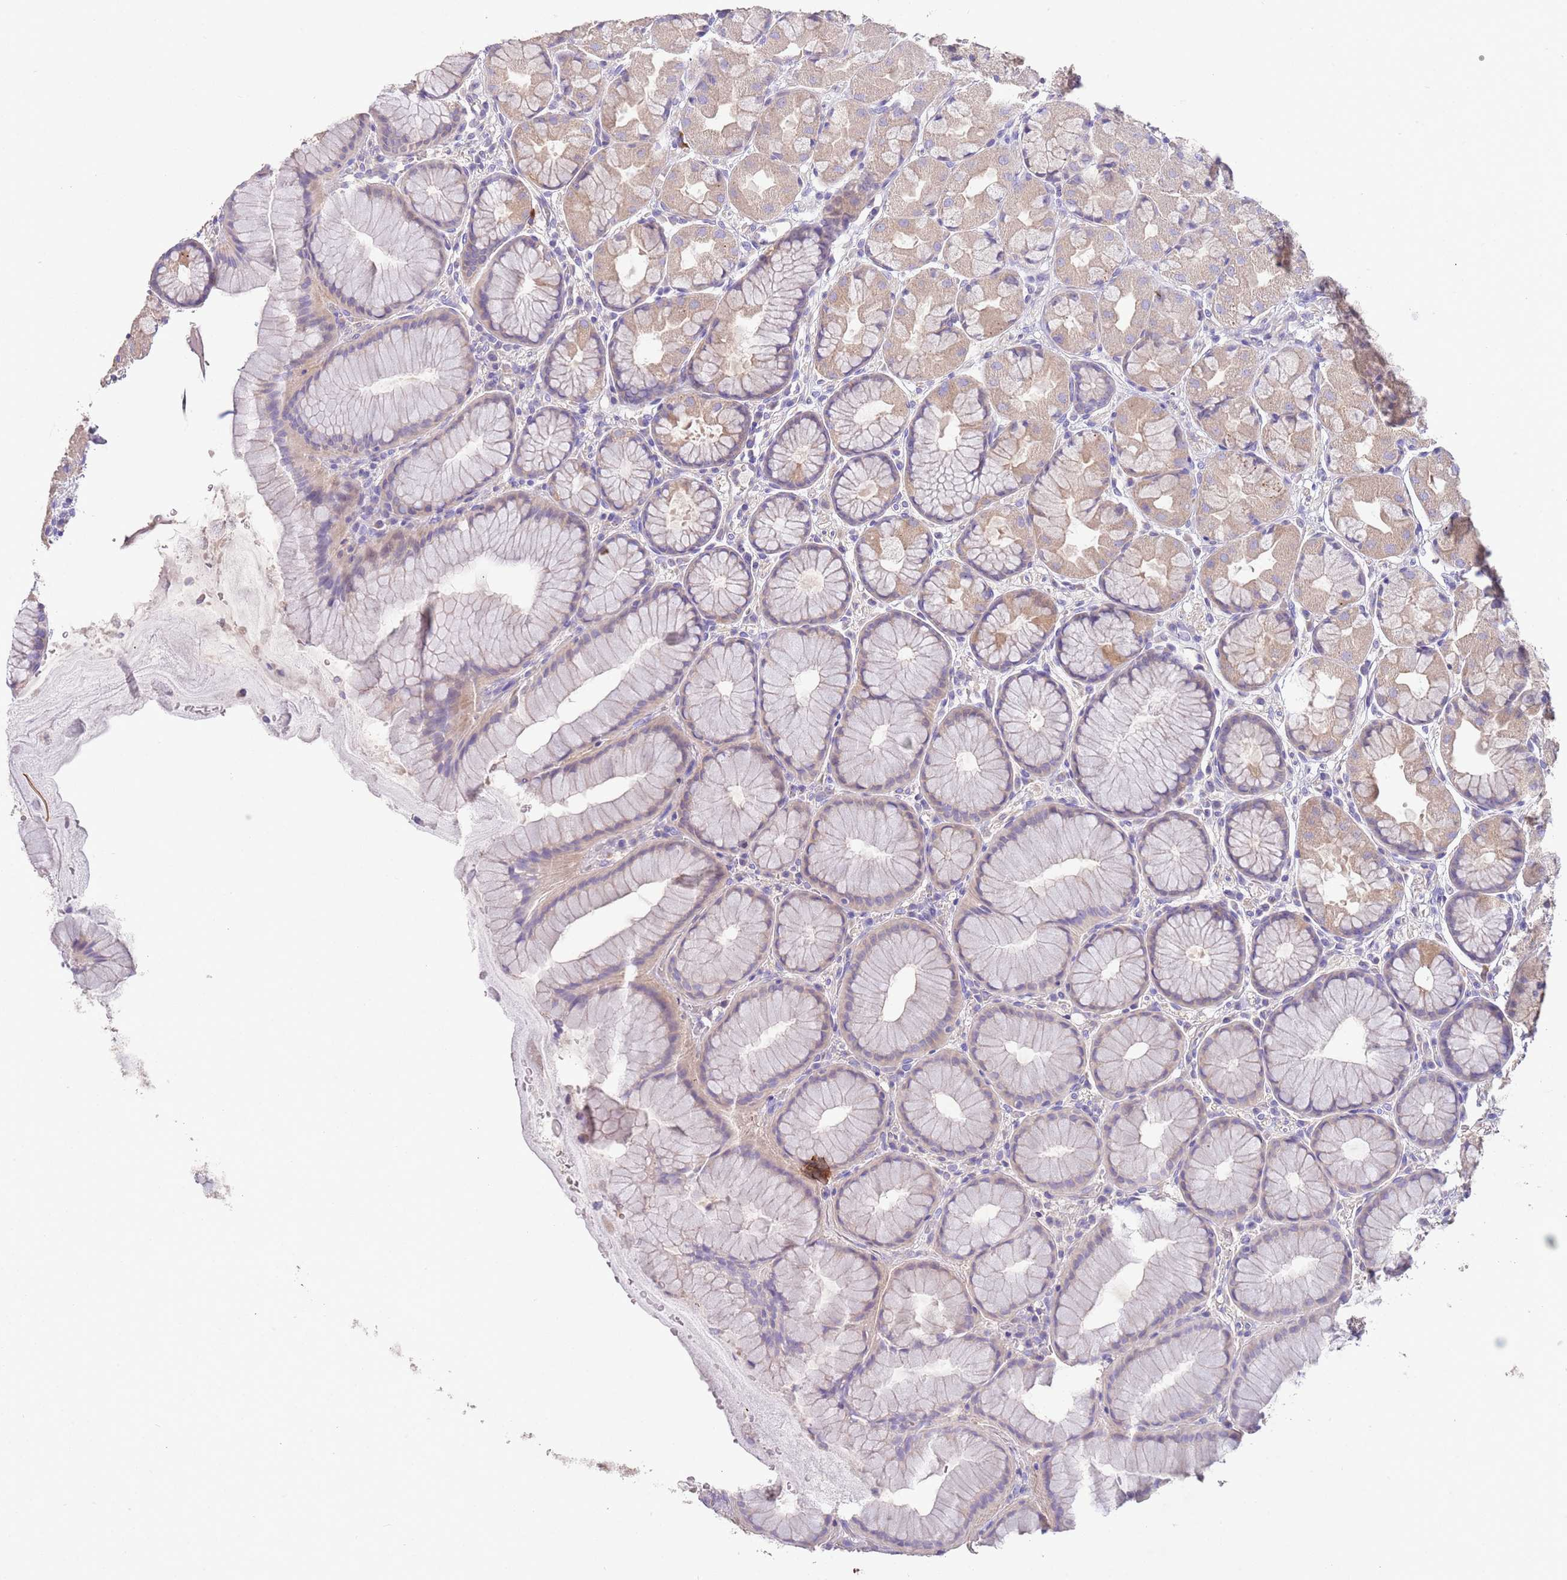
{"staining": {"intensity": "weak", "quantity": "25%-75%", "location": "cytoplasmic/membranous"}, "tissue": "stomach", "cell_type": "Glandular cells", "image_type": "normal", "snomed": [{"axis": "morphology", "description": "Normal tissue, NOS"}, {"axis": "topography", "description": "Stomach"}], "caption": "This image shows benign stomach stained with immunohistochemistry (IHC) to label a protein in brown. The cytoplasmic/membranous of glandular cells show weak positivity for the protein. Nuclei are counter-stained blue.", "gene": "SFTPA1", "patient": {"sex": "male", "age": 57}}